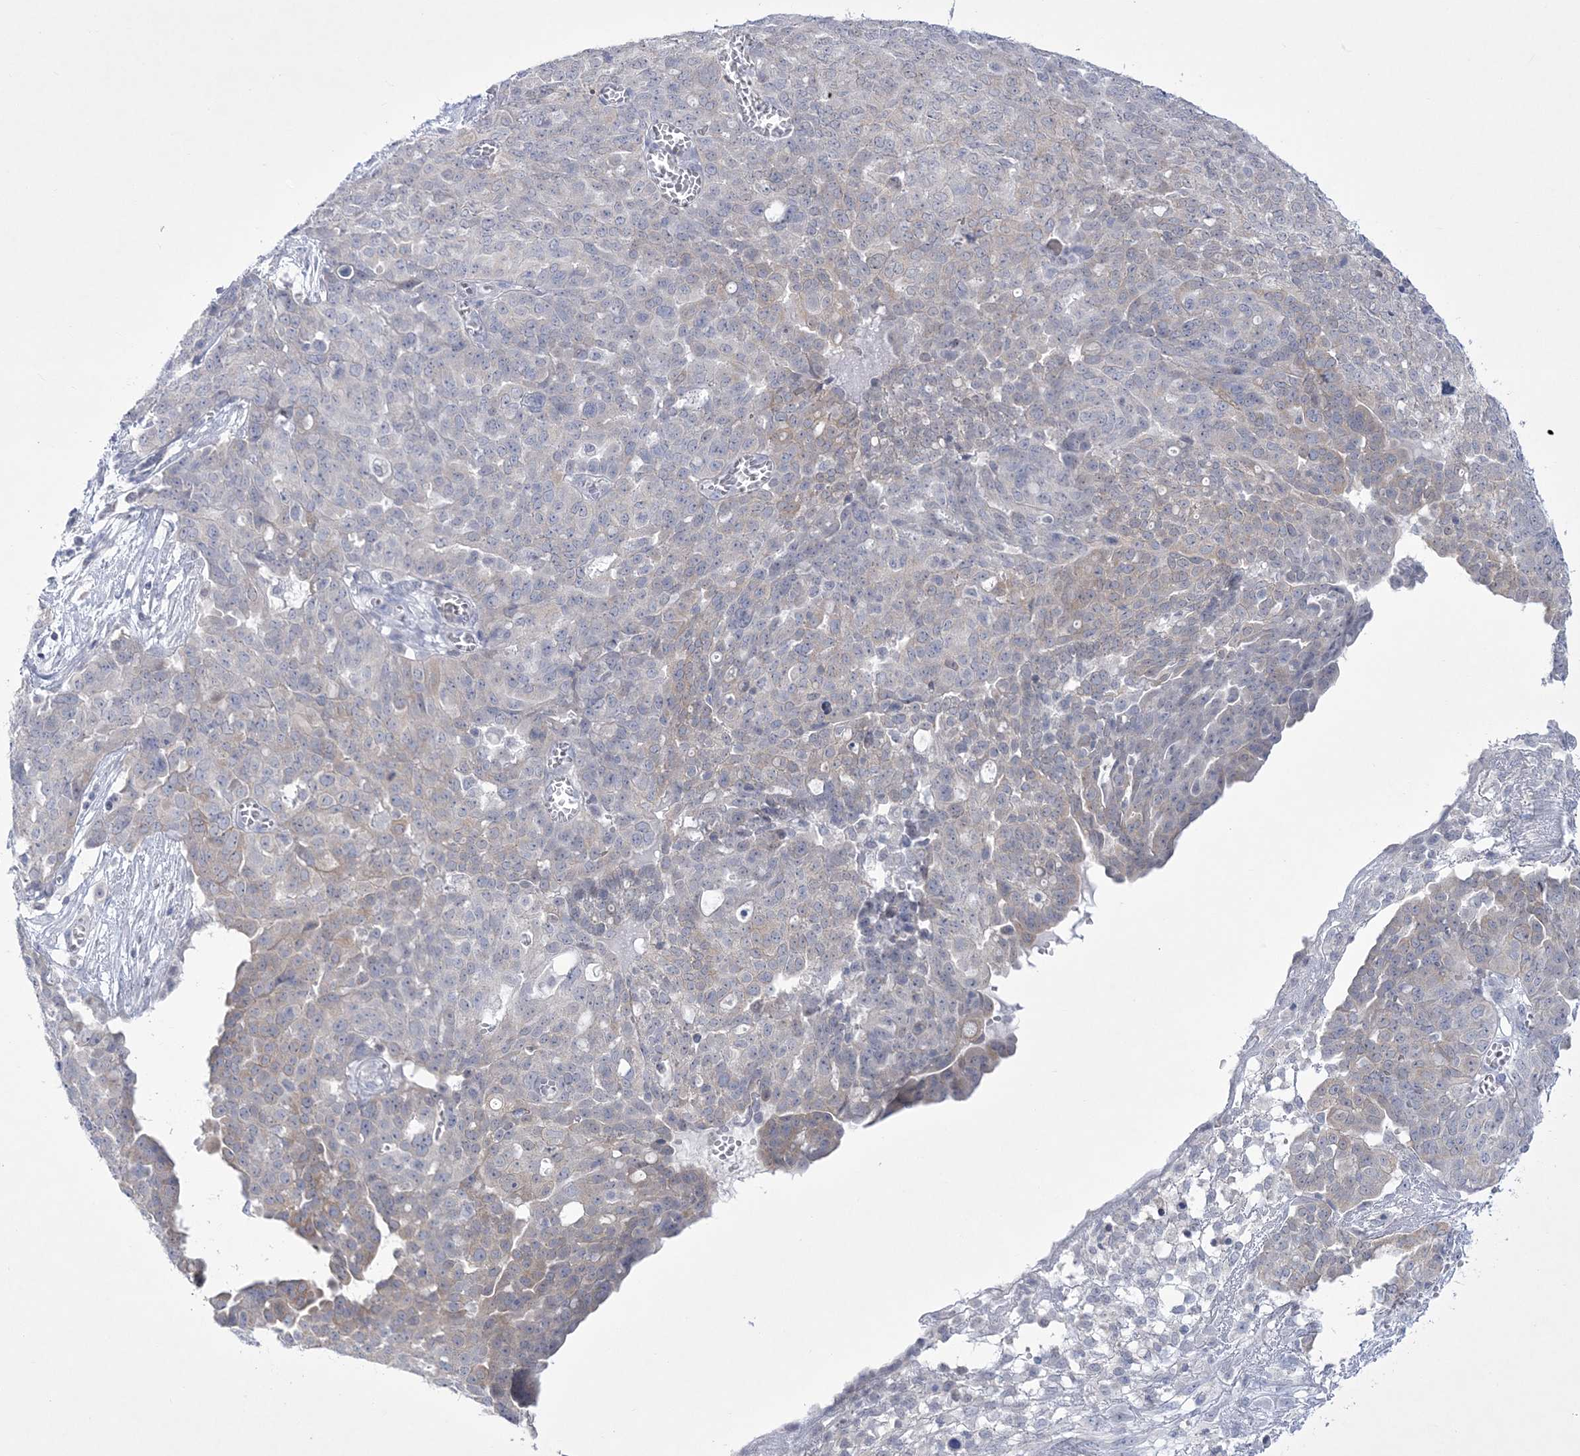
{"staining": {"intensity": "weak", "quantity": "<25%", "location": "cytoplasmic/membranous"}, "tissue": "ovarian cancer", "cell_type": "Tumor cells", "image_type": "cancer", "snomed": [{"axis": "morphology", "description": "Cystadenocarcinoma, serous, NOS"}, {"axis": "topography", "description": "Soft tissue"}, {"axis": "topography", "description": "Ovary"}], "caption": "Image shows no significant protein staining in tumor cells of ovarian cancer (serous cystadenocarcinoma). (Stains: DAB (3,3'-diaminobenzidine) immunohistochemistry with hematoxylin counter stain, Microscopy: brightfield microscopy at high magnification).", "gene": "WDR27", "patient": {"sex": "female", "age": 57}}